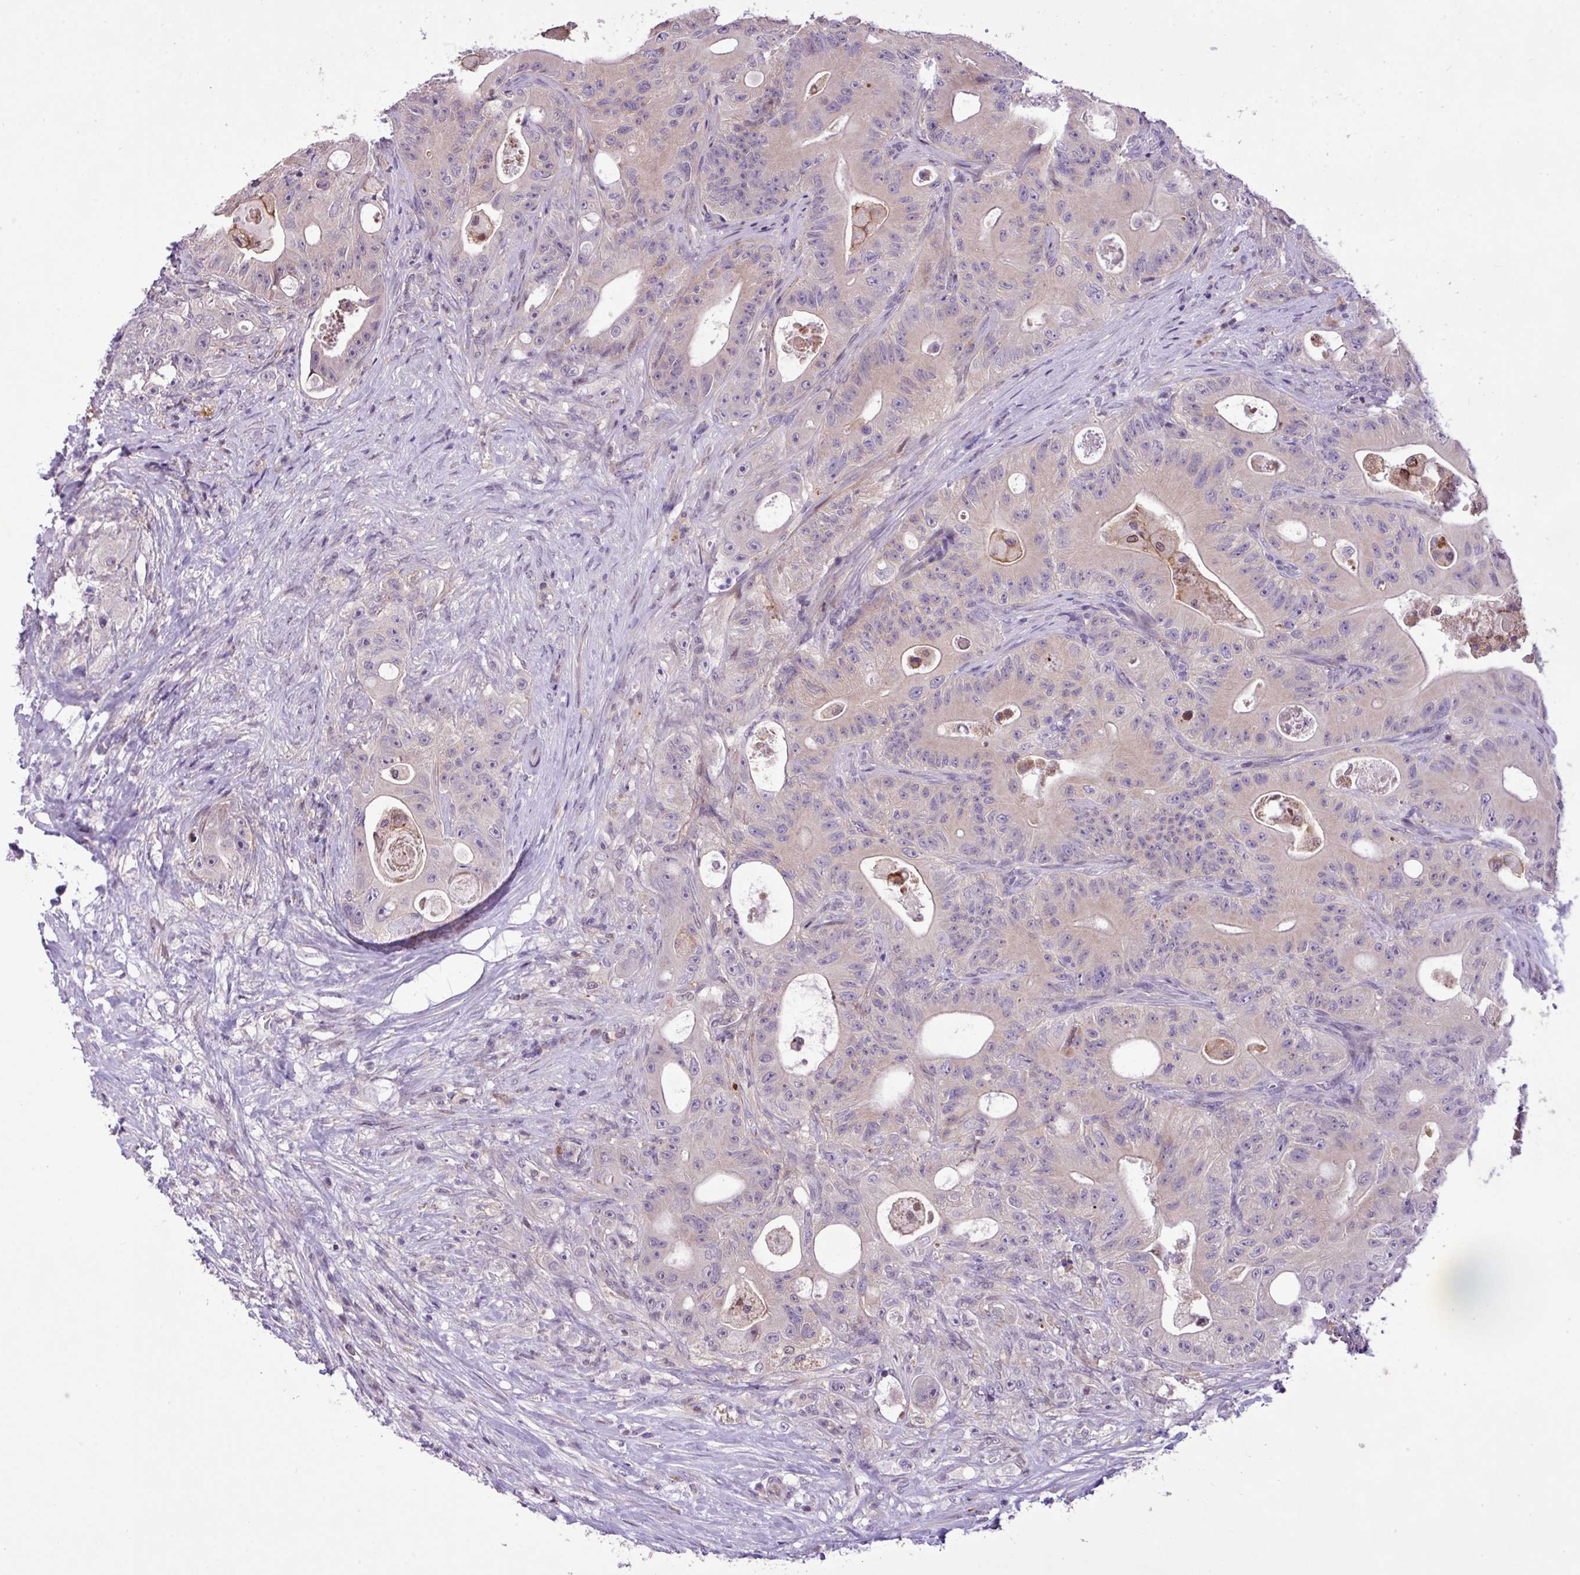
{"staining": {"intensity": "negative", "quantity": "none", "location": "none"}, "tissue": "colorectal cancer", "cell_type": "Tumor cells", "image_type": "cancer", "snomed": [{"axis": "morphology", "description": "Adenocarcinoma, NOS"}, {"axis": "topography", "description": "Colon"}], "caption": "Tumor cells are negative for brown protein staining in colorectal cancer (adenocarcinoma). (Brightfield microscopy of DAB IHC at high magnification).", "gene": "RPP25L", "patient": {"sex": "female", "age": 46}}